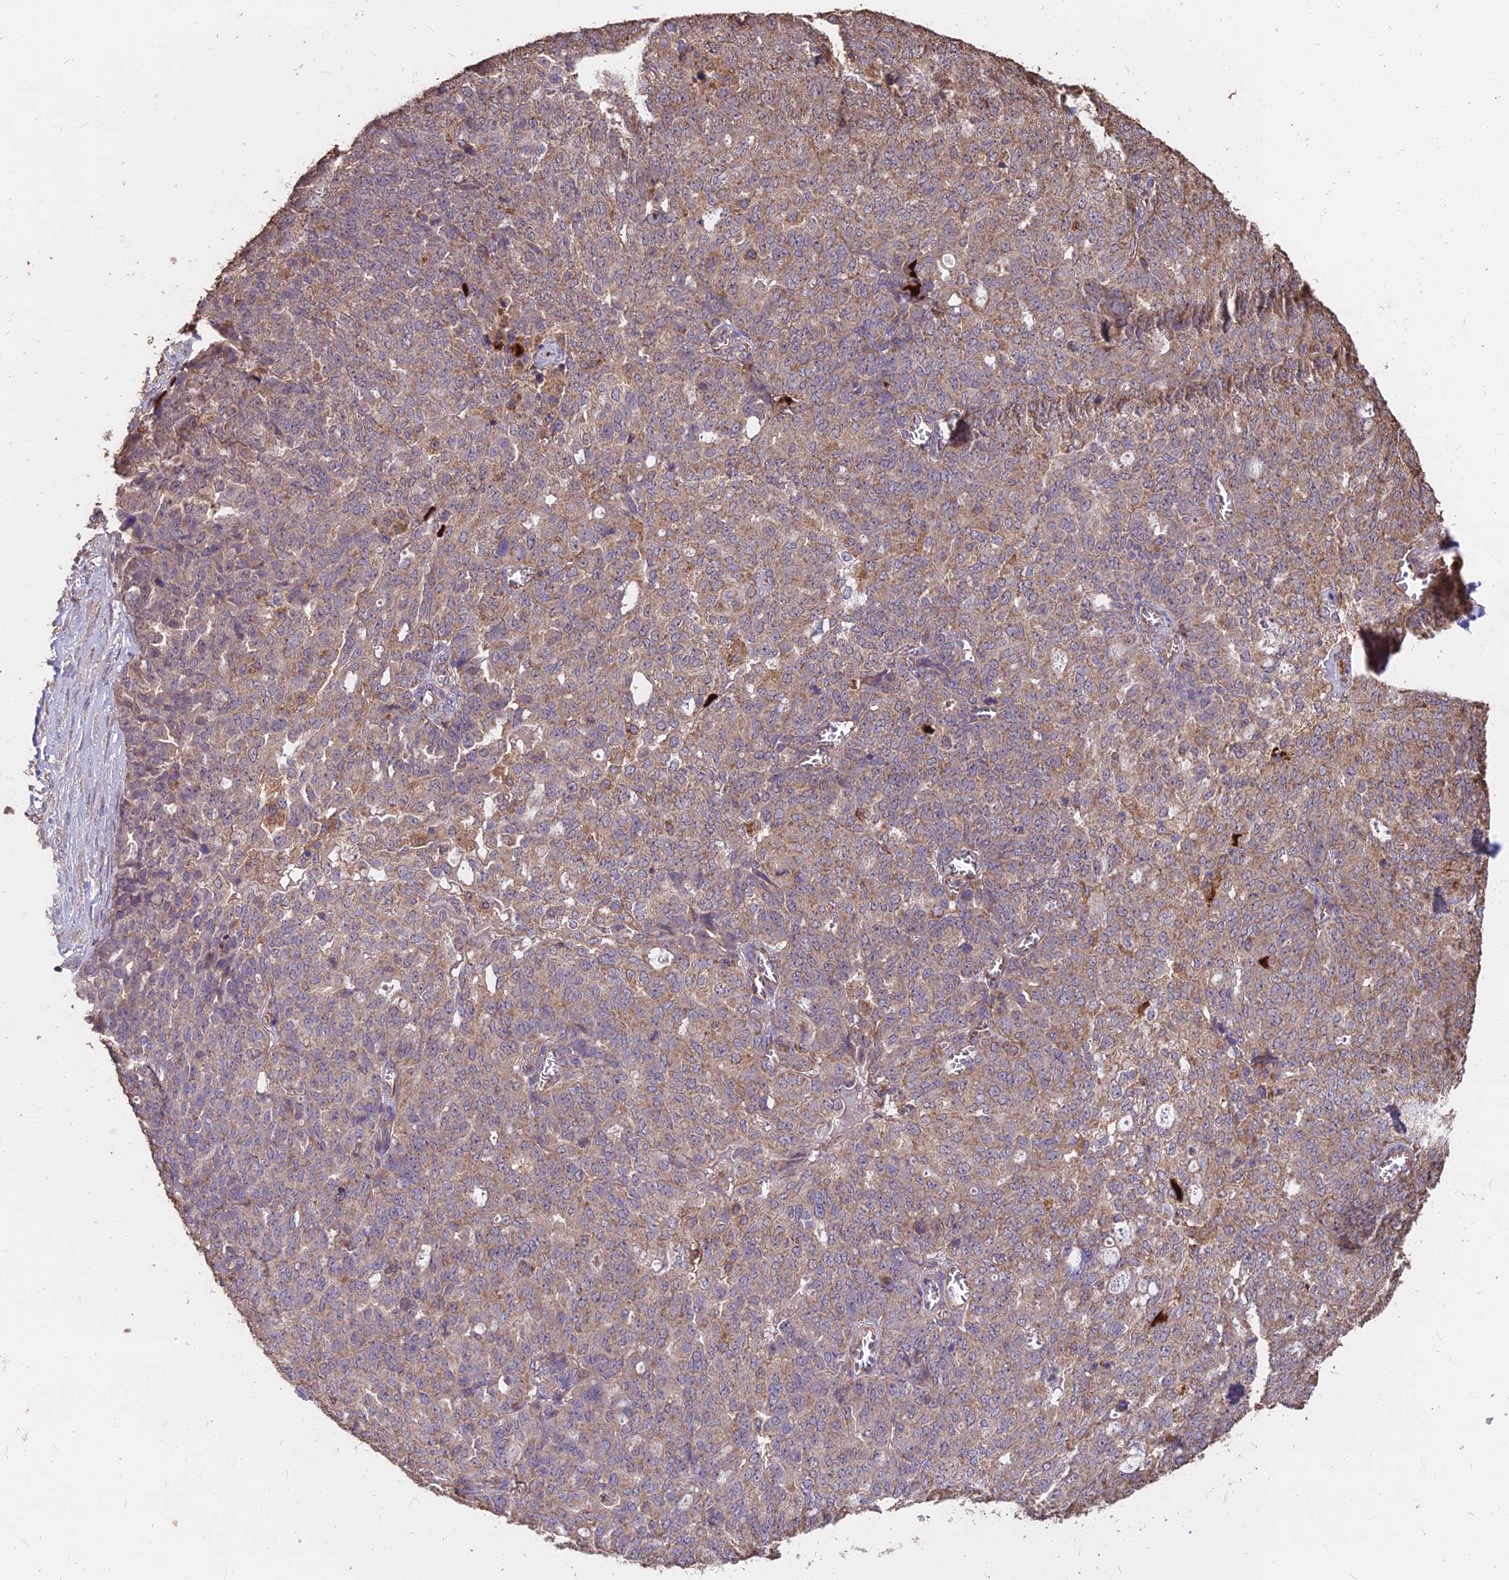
{"staining": {"intensity": "moderate", "quantity": ">75%", "location": "cytoplasmic/membranous"}, "tissue": "ovarian cancer", "cell_type": "Tumor cells", "image_type": "cancer", "snomed": [{"axis": "morphology", "description": "Cystadenocarcinoma, serous, NOS"}, {"axis": "topography", "description": "Soft tissue"}, {"axis": "topography", "description": "Ovary"}], "caption": "About >75% of tumor cells in human ovarian serous cystadenocarcinoma demonstrate moderate cytoplasmic/membranous protein positivity as visualized by brown immunohistochemical staining.", "gene": "CEMIP2", "patient": {"sex": "female", "age": 57}}